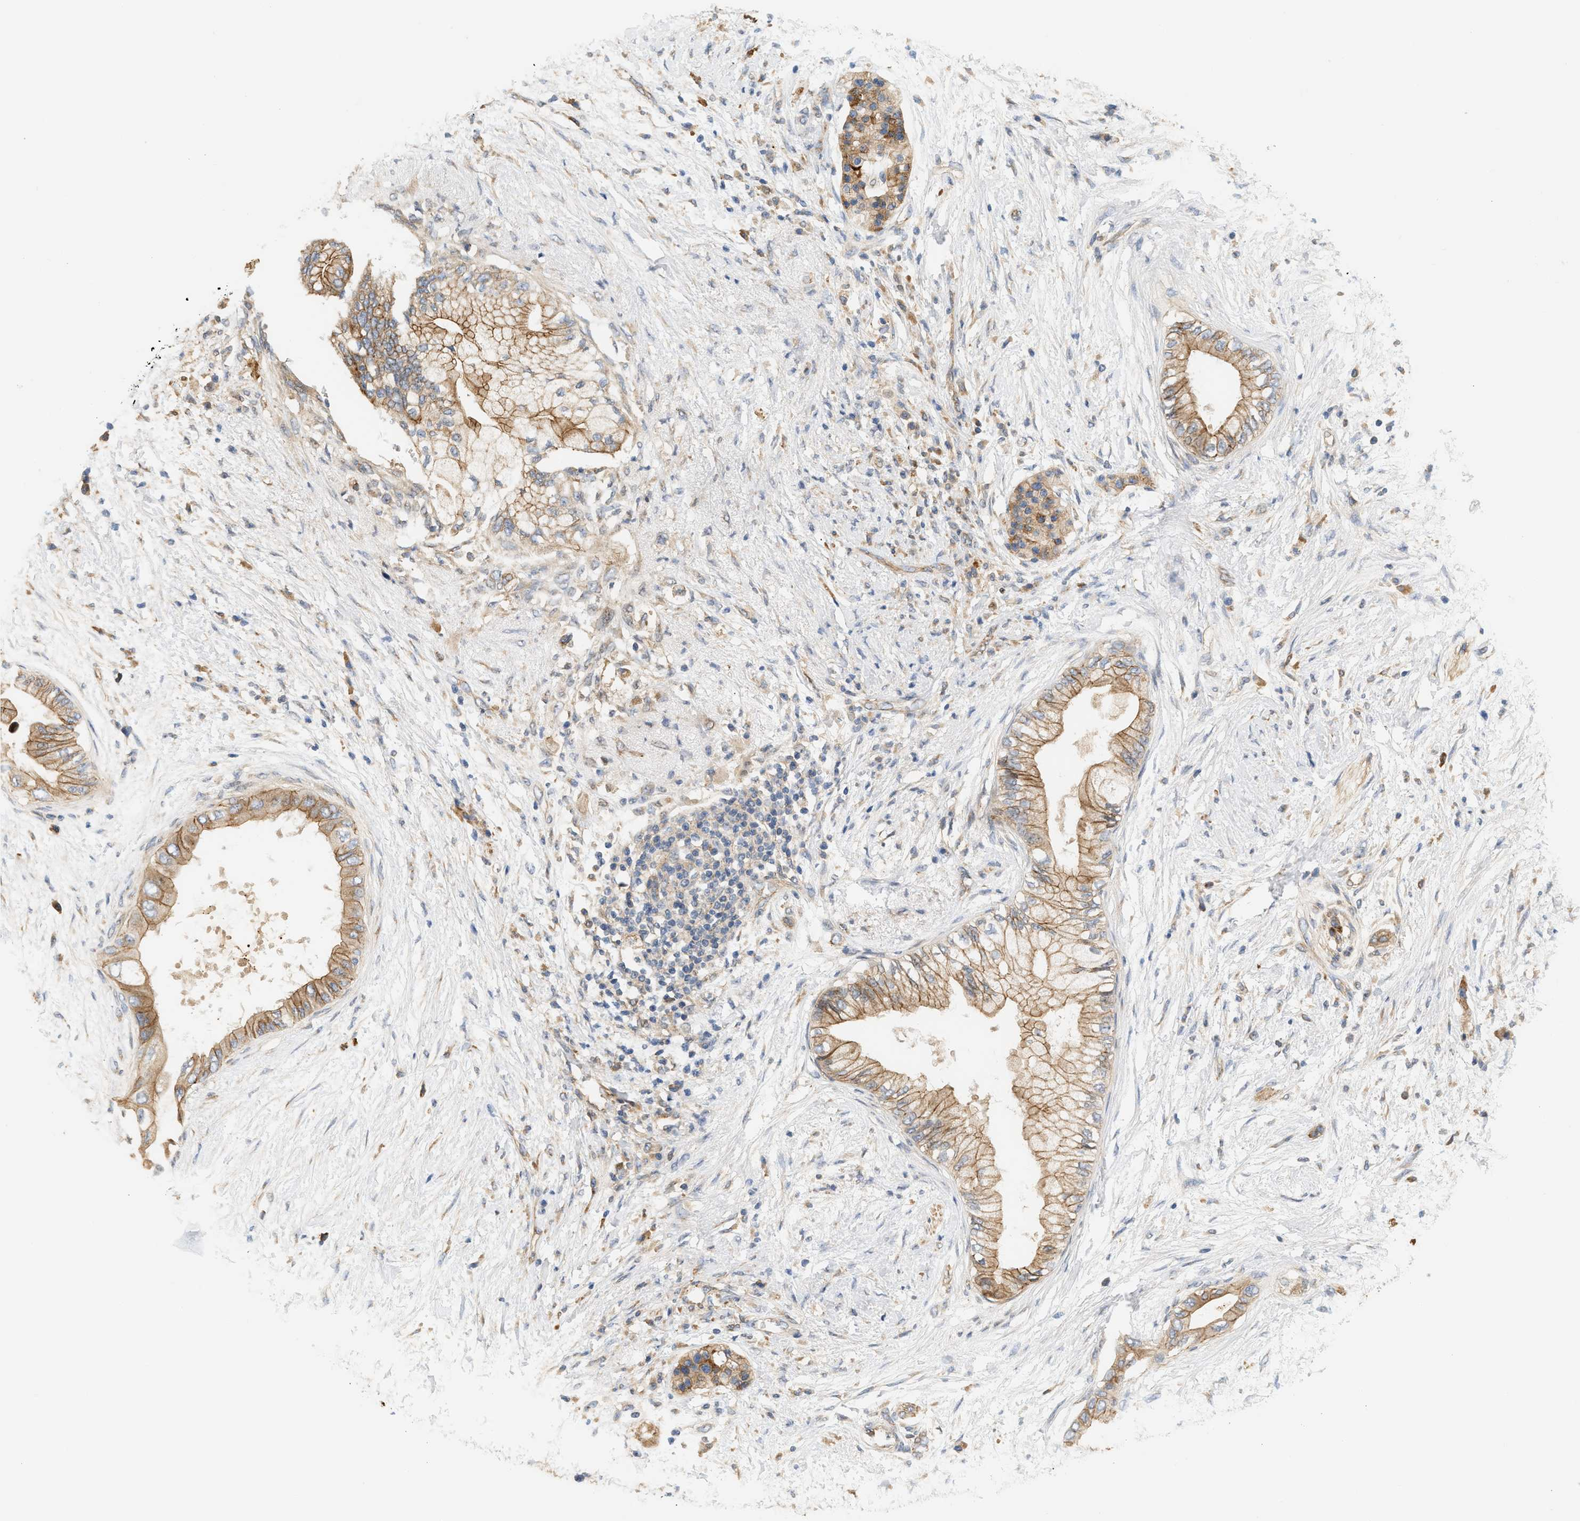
{"staining": {"intensity": "moderate", "quantity": ">75%", "location": "cytoplasmic/membranous"}, "tissue": "pancreatic cancer", "cell_type": "Tumor cells", "image_type": "cancer", "snomed": [{"axis": "morphology", "description": "Normal tissue, NOS"}, {"axis": "morphology", "description": "Adenocarcinoma, NOS"}, {"axis": "topography", "description": "Pancreas"}, {"axis": "topography", "description": "Duodenum"}], "caption": "Pancreatic adenocarcinoma was stained to show a protein in brown. There is medium levels of moderate cytoplasmic/membranous positivity in approximately >75% of tumor cells.", "gene": "CTXN1", "patient": {"sex": "female", "age": 60}}